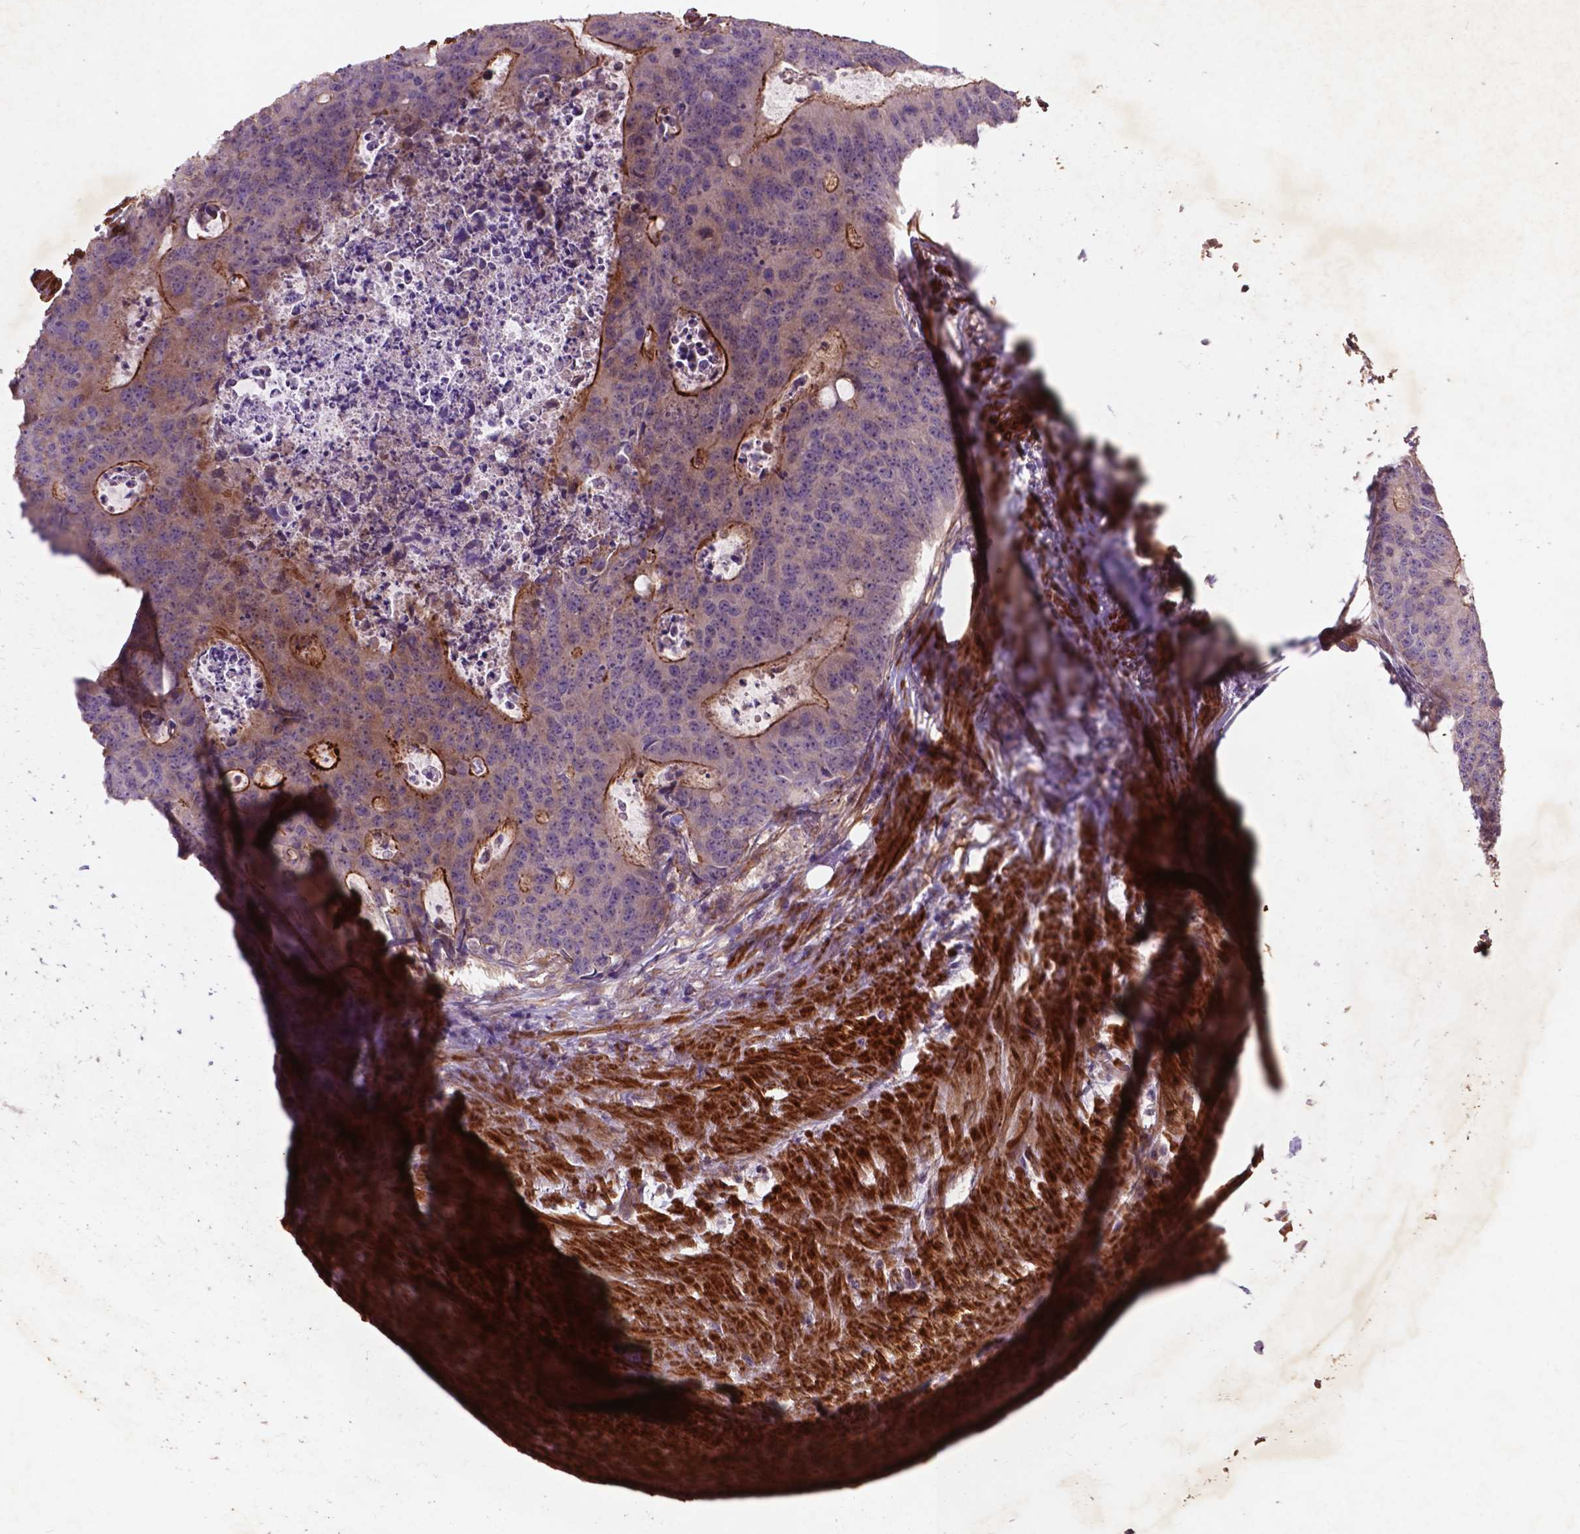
{"staining": {"intensity": "strong", "quantity": "<25%", "location": "cytoplasmic/membranous"}, "tissue": "colorectal cancer", "cell_type": "Tumor cells", "image_type": "cancer", "snomed": [{"axis": "morphology", "description": "Adenocarcinoma, NOS"}, {"axis": "topography", "description": "Colon"}], "caption": "This is an image of immunohistochemistry (IHC) staining of adenocarcinoma (colorectal), which shows strong staining in the cytoplasmic/membranous of tumor cells.", "gene": "RFPL4B", "patient": {"sex": "male", "age": 67}}